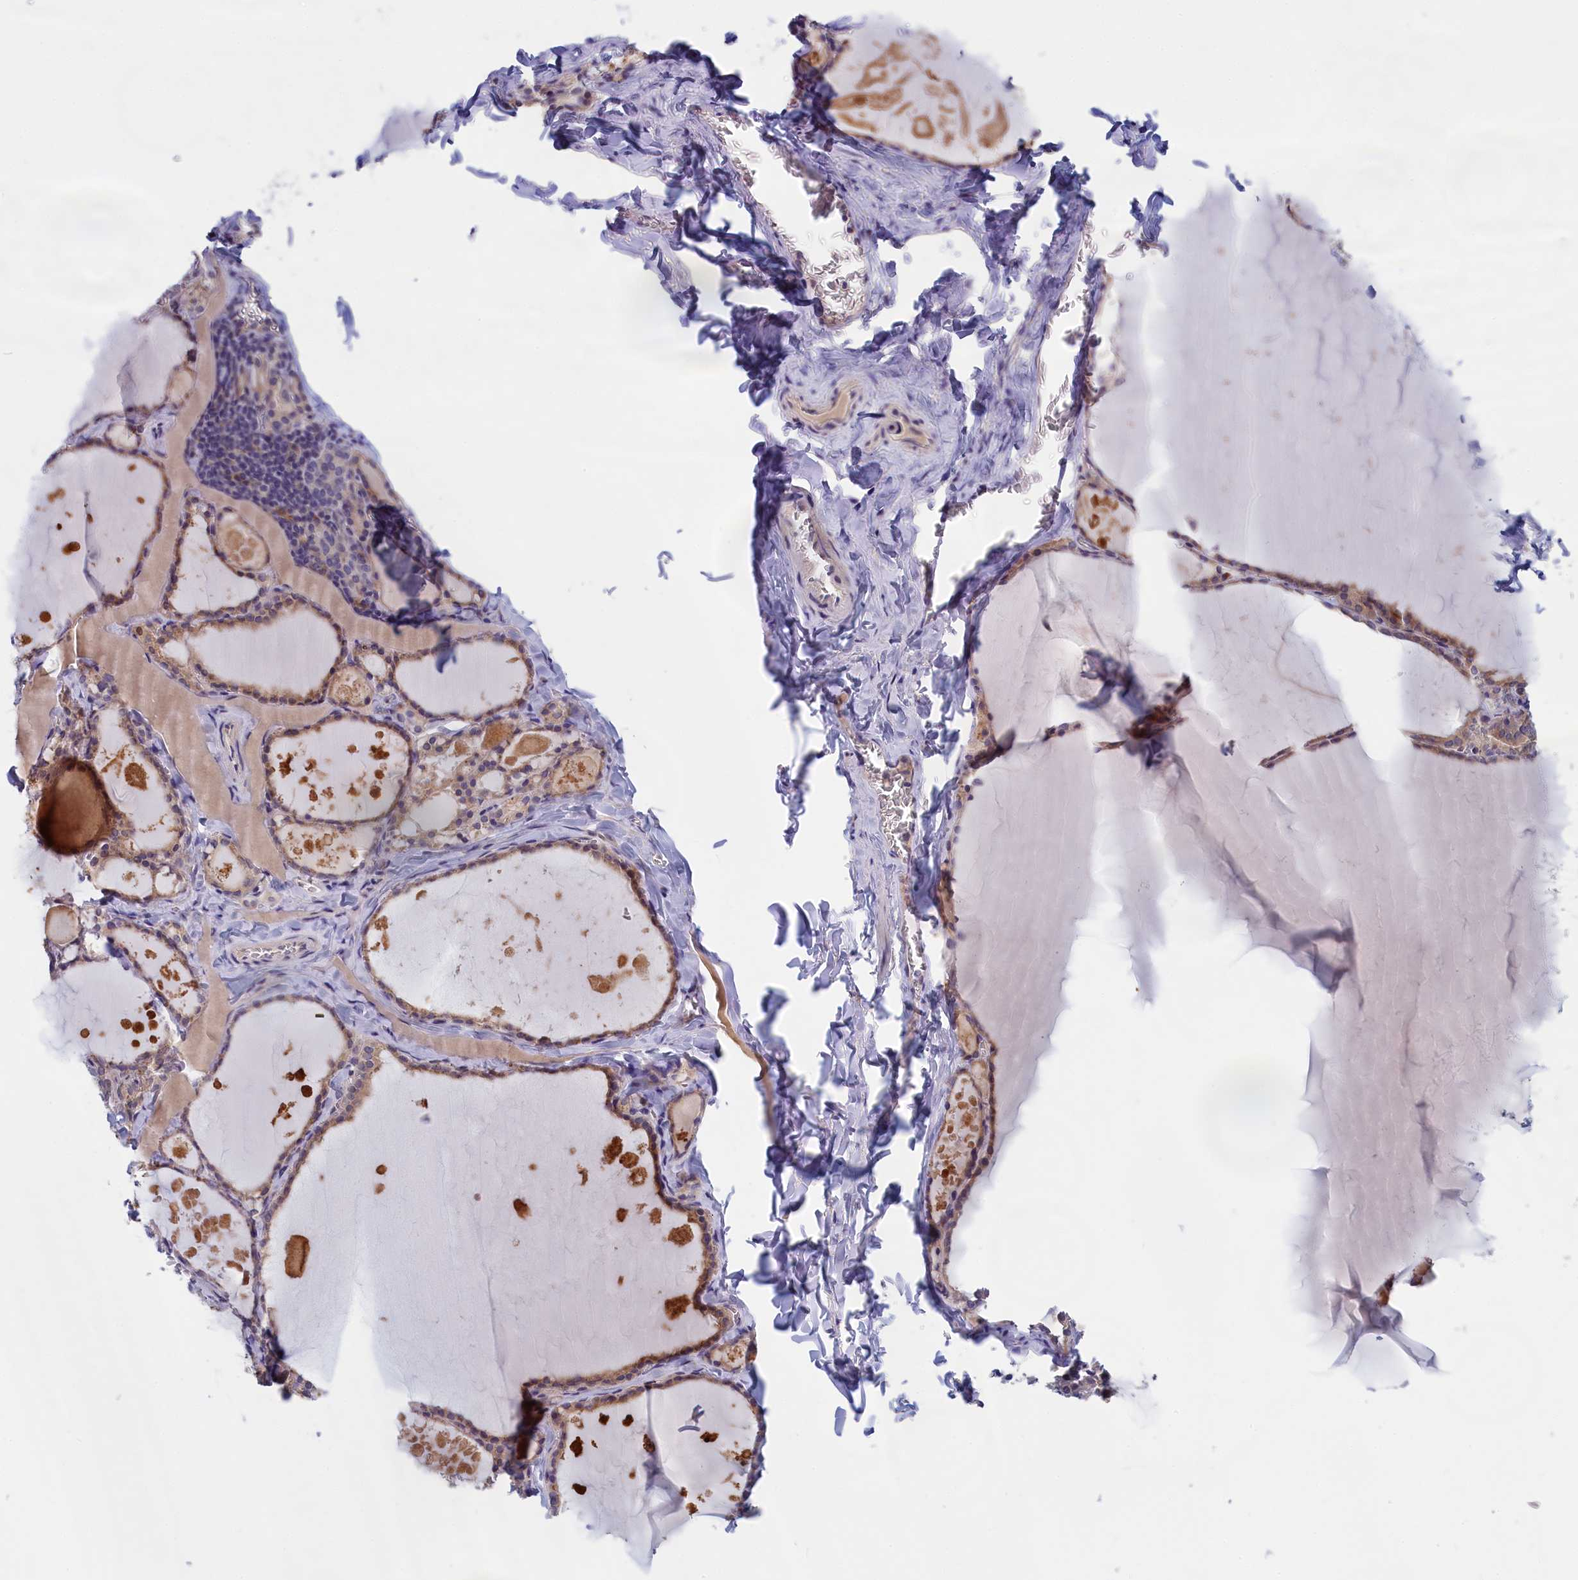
{"staining": {"intensity": "moderate", "quantity": ">75%", "location": "cytoplasmic/membranous"}, "tissue": "thyroid gland", "cell_type": "Glandular cells", "image_type": "normal", "snomed": [{"axis": "morphology", "description": "Normal tissue, NOS"}, {"axis": "topography", "description": "Thyroid gland"}], "caption": "A medium amount of moderate cytoplasmic/membranous staining is identified in about >75% of glandular cells in unremarkable thyroid gland.", "gene": "IGFALS", "patient": {"sex": "male", "age": 56}}